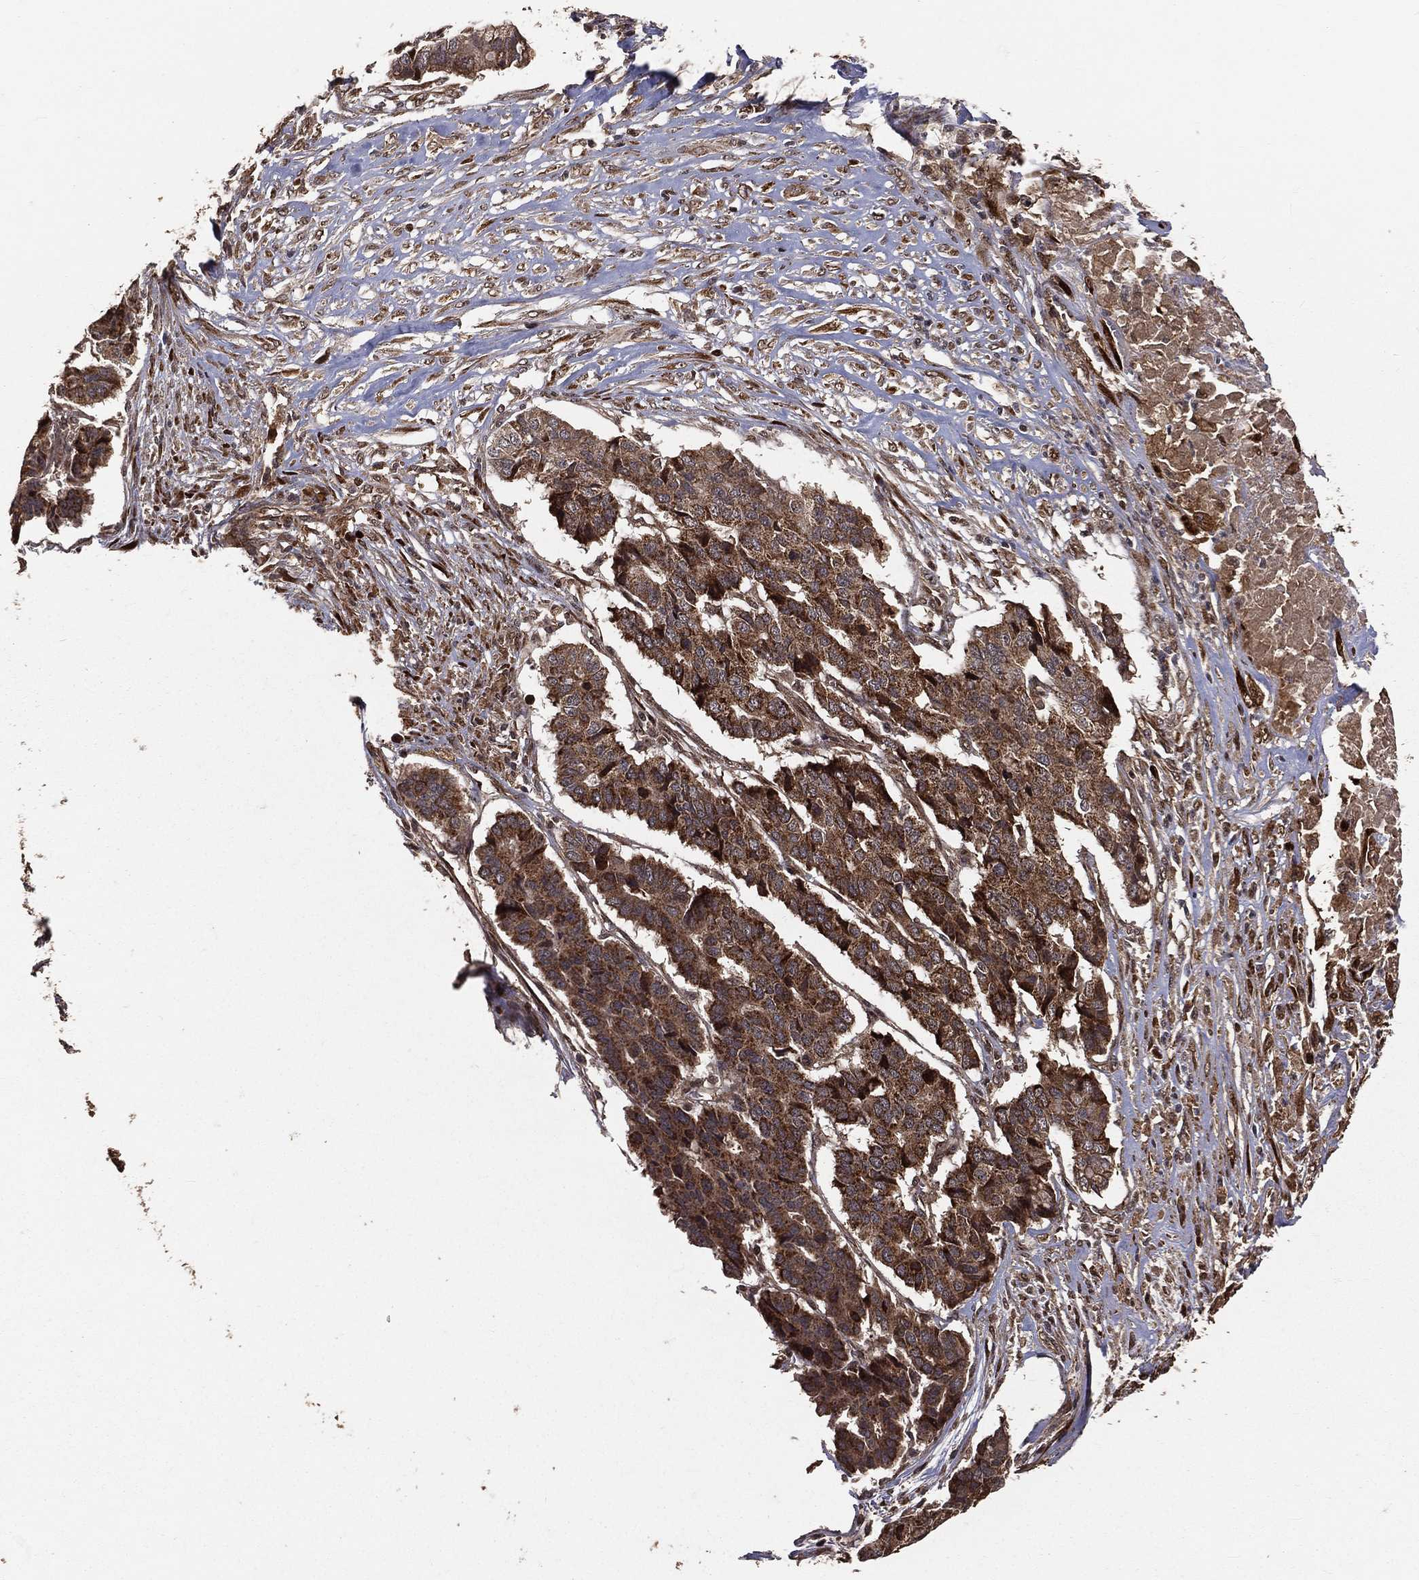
{"staining": {"intensity": "moderate", "quantity": "25%-75%", "location": "cytoplasmic/membranous"}, "tissue": "pancreatic cancer", "cell_type": "Tumor cells", "image_type": "cancer", "snomed": [{"axis": "morphology", "description": "Adenocarcinoma, NOS"}, {"axis": "topography", "description": "Pancreas"}], "caption": "Protein expression analysis of human pancreatic cancer (adenocarcinoma) reveals moderate cytoplasmic/membranous positivity in approximately 25%-75% of tumor cells.", "gene": "MAPK1", "patient": {"sex": "male", "age": 50}}